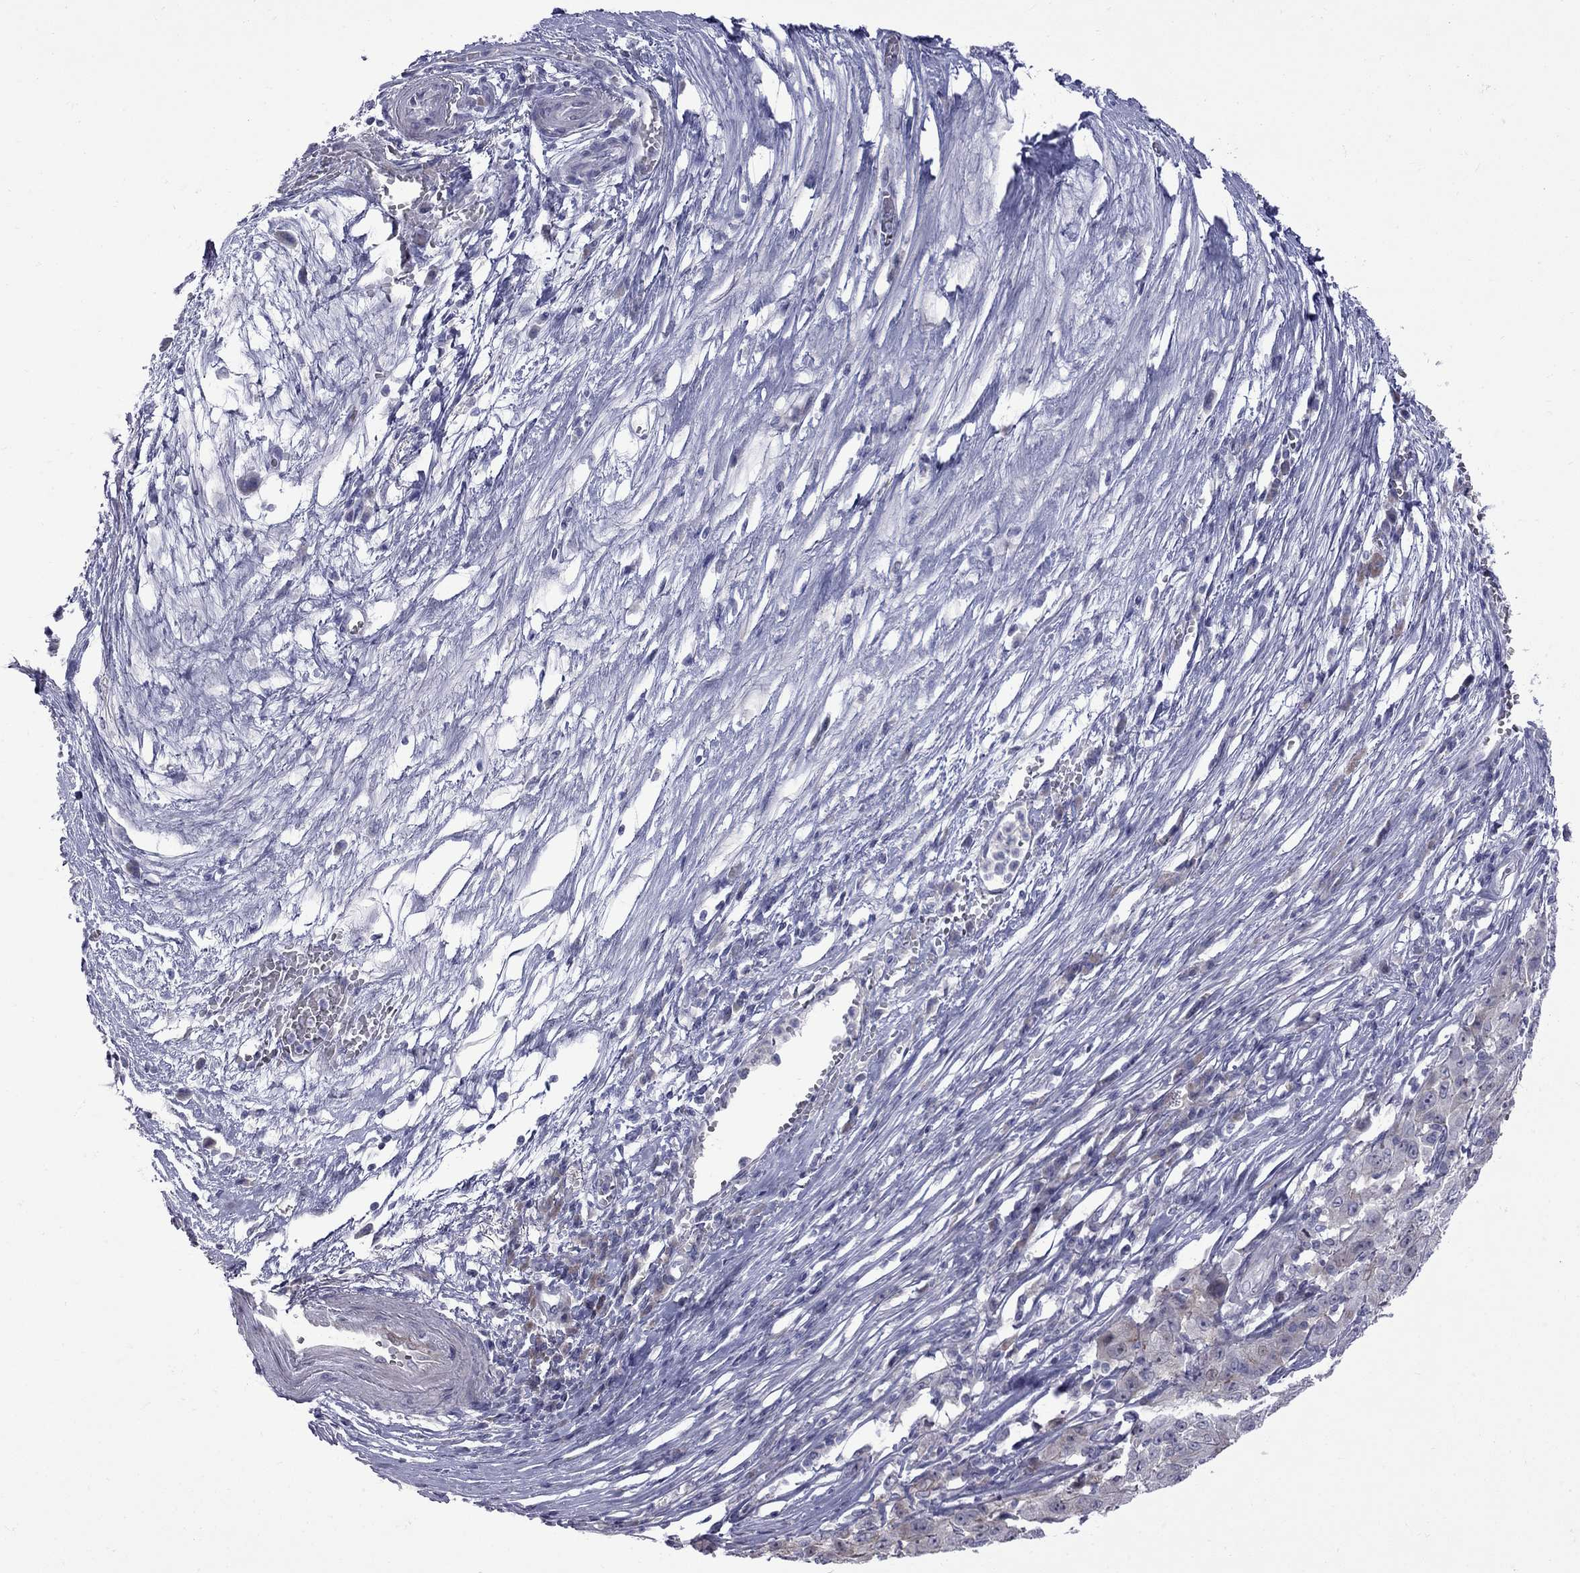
{"staining": {"intensity": "negative", "quantity": "none", "location": "none"}, "tissue": "pancreatic cancer", "cell_type": "Tumor cells", "image_type": "cancer", "snomed": [{"axis": "morphology", "description": "Adenocarcinoma, NOS"}, {"axis": "topography", "description": "Pancreas"}], "caption": "Adenocarcinoma (pancreatic) was stained to show a protein in brown. There is no significant positivity in tumor cells.", "gene": "NRARP", "patient": {"sex": "male", "age": 63}}